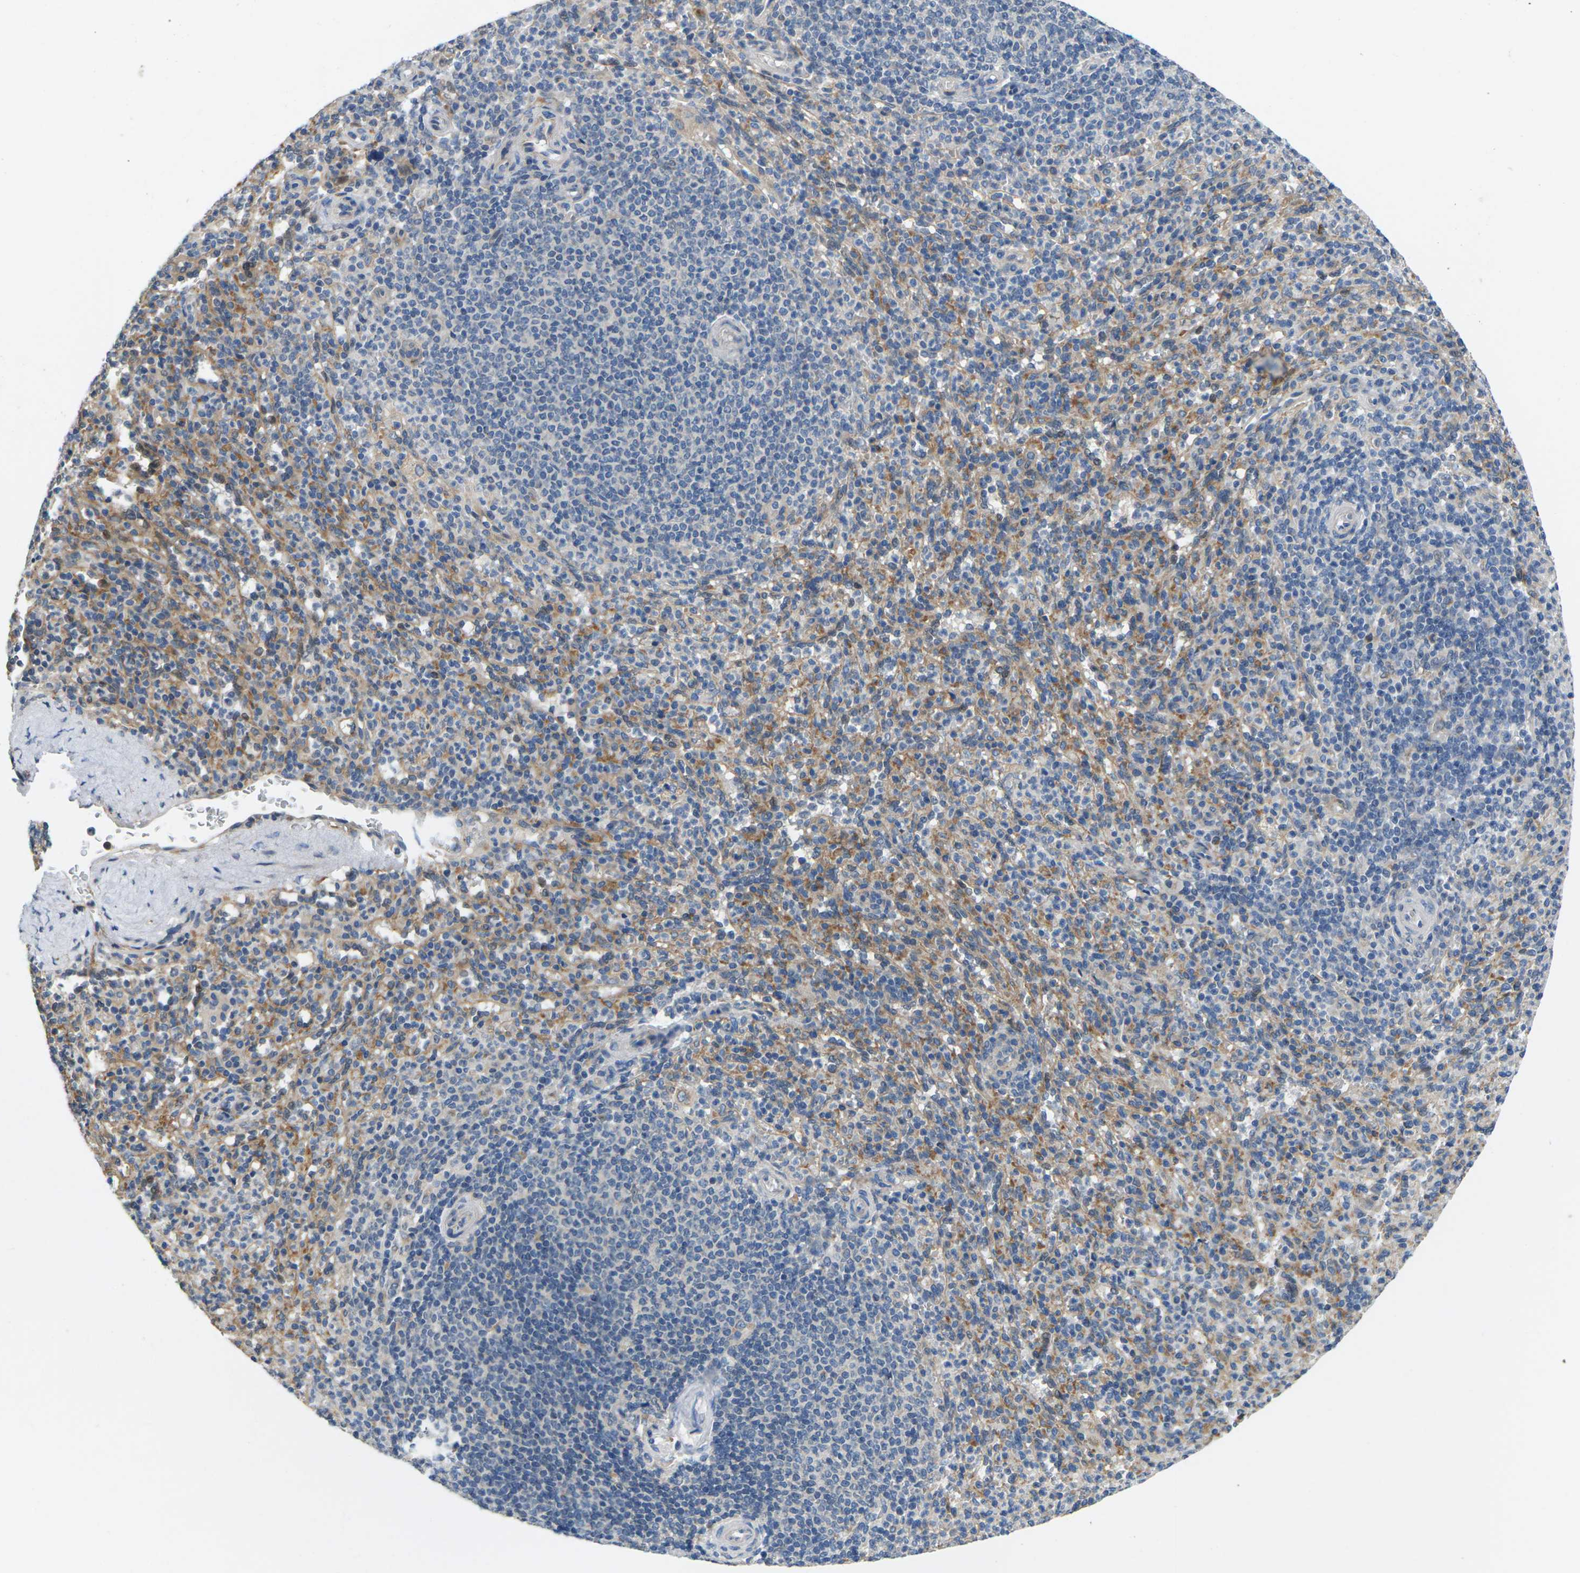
{"staining": {"intensity": "moderate", "quantity": "25%-75%", "location": "cytoplasmic/membranous"}, "tissue": "spleen", "cell_type": "Cells in red pulp", "image_type": "normal", "snomed": [{"axis": "morphology", "description": "Normal tissue, NOS"}, {"axis": "topography", "description": "Spleen"}], "caption": "This is a micrograph of immunohistochemistry (IHC) staining of unremarkable spleen, which shows moderate expression in the cytoplasmic/membranous of cells in red pulp.", "gene": "SCNN1A", "patient": {"sex": "male", "age": 36}}